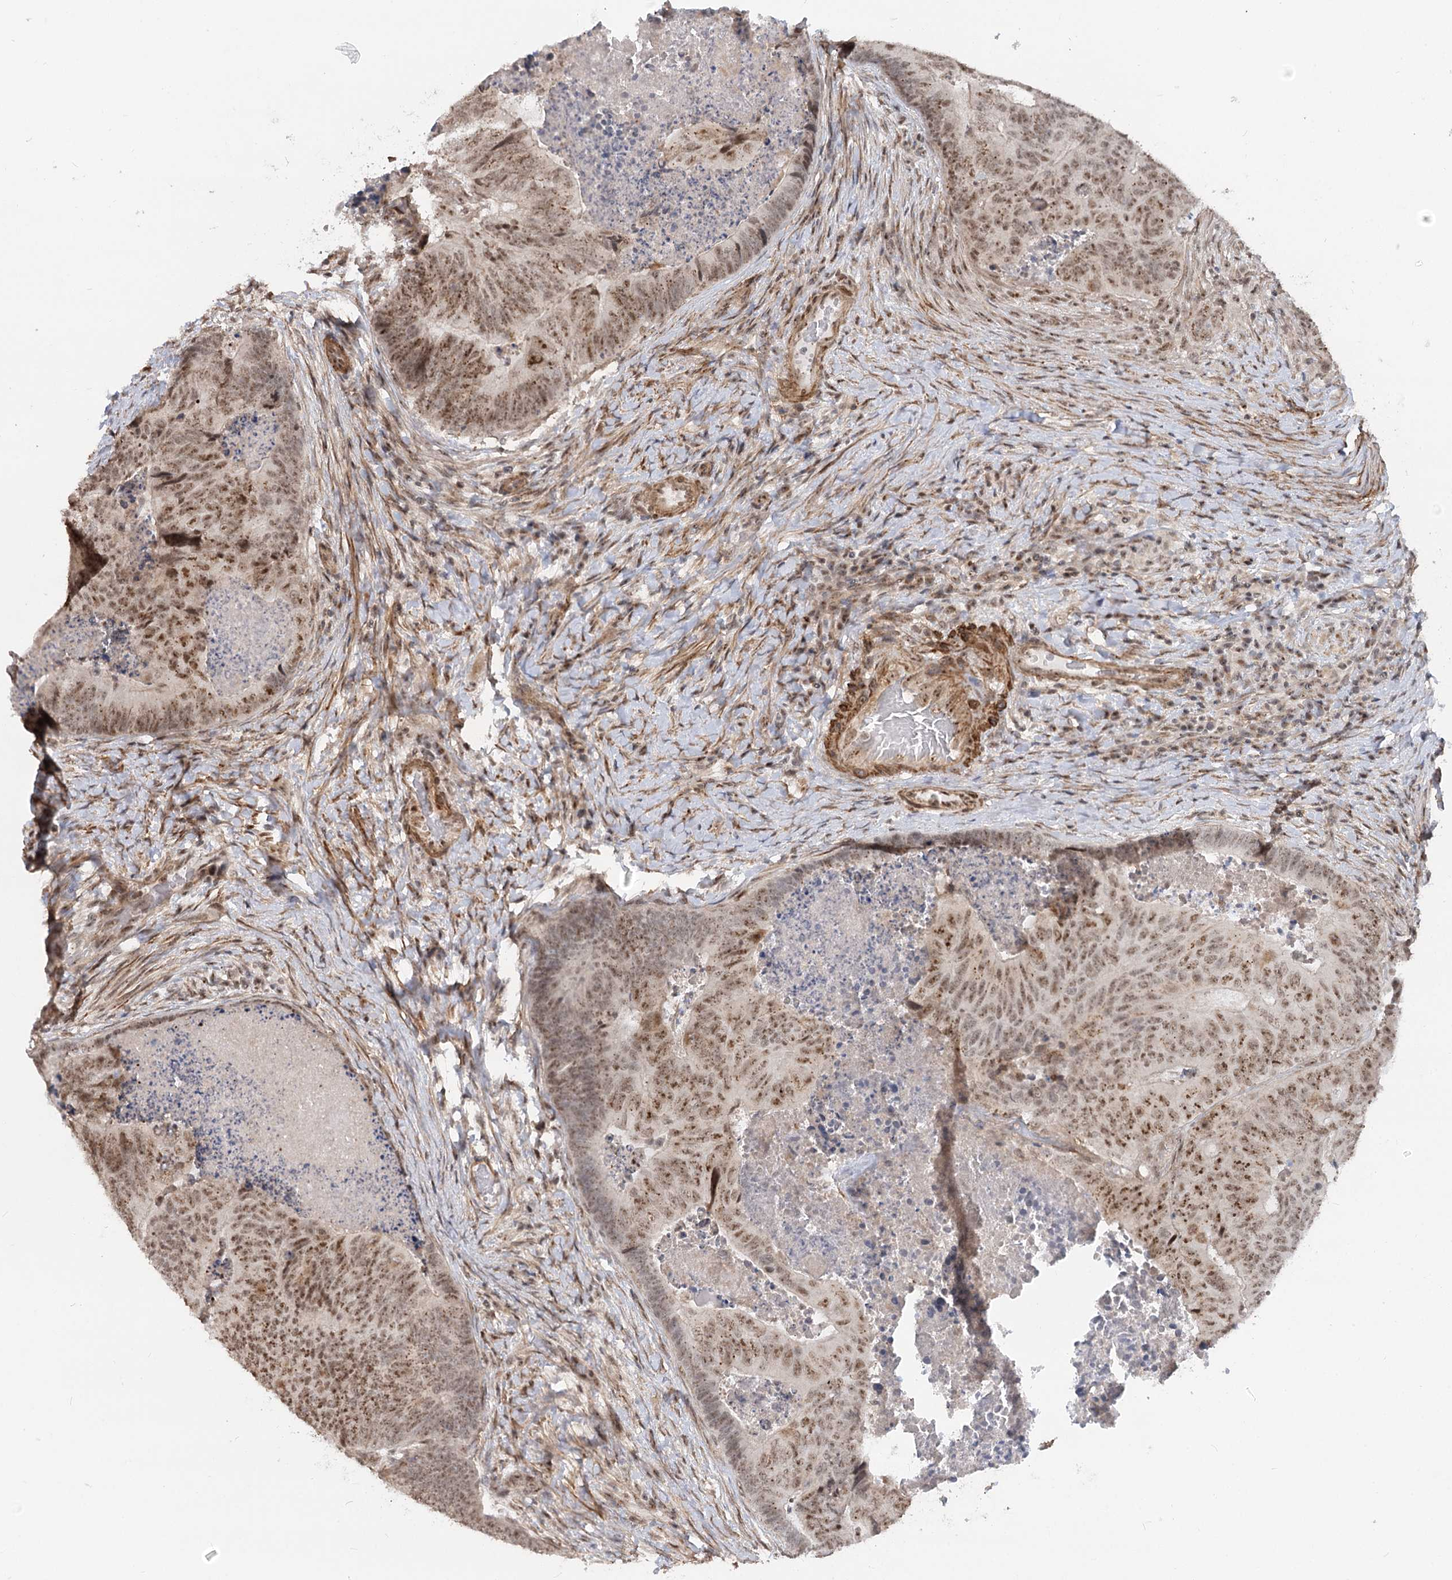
{"staining": {"intensity": "moderate", "quantity": ">75%", "location": "cytoplasmic/membranous,nuclear"}, "tissue": "colorectal cancer", "cell_type": "Tumor cells", "image_type": "cancer", "snomed": [{"axis": "morphology", "description": "Adenocarcinoma, NOS"}, {"axis": "topography", "description": "Colon"}], "caption": "Human adenocarcinoma (colorectal) stained with a protein marker reveals moderate staining in tumor cells.", "gene": "GNL3L", "patient": {"sex": "female", "age": 67}}